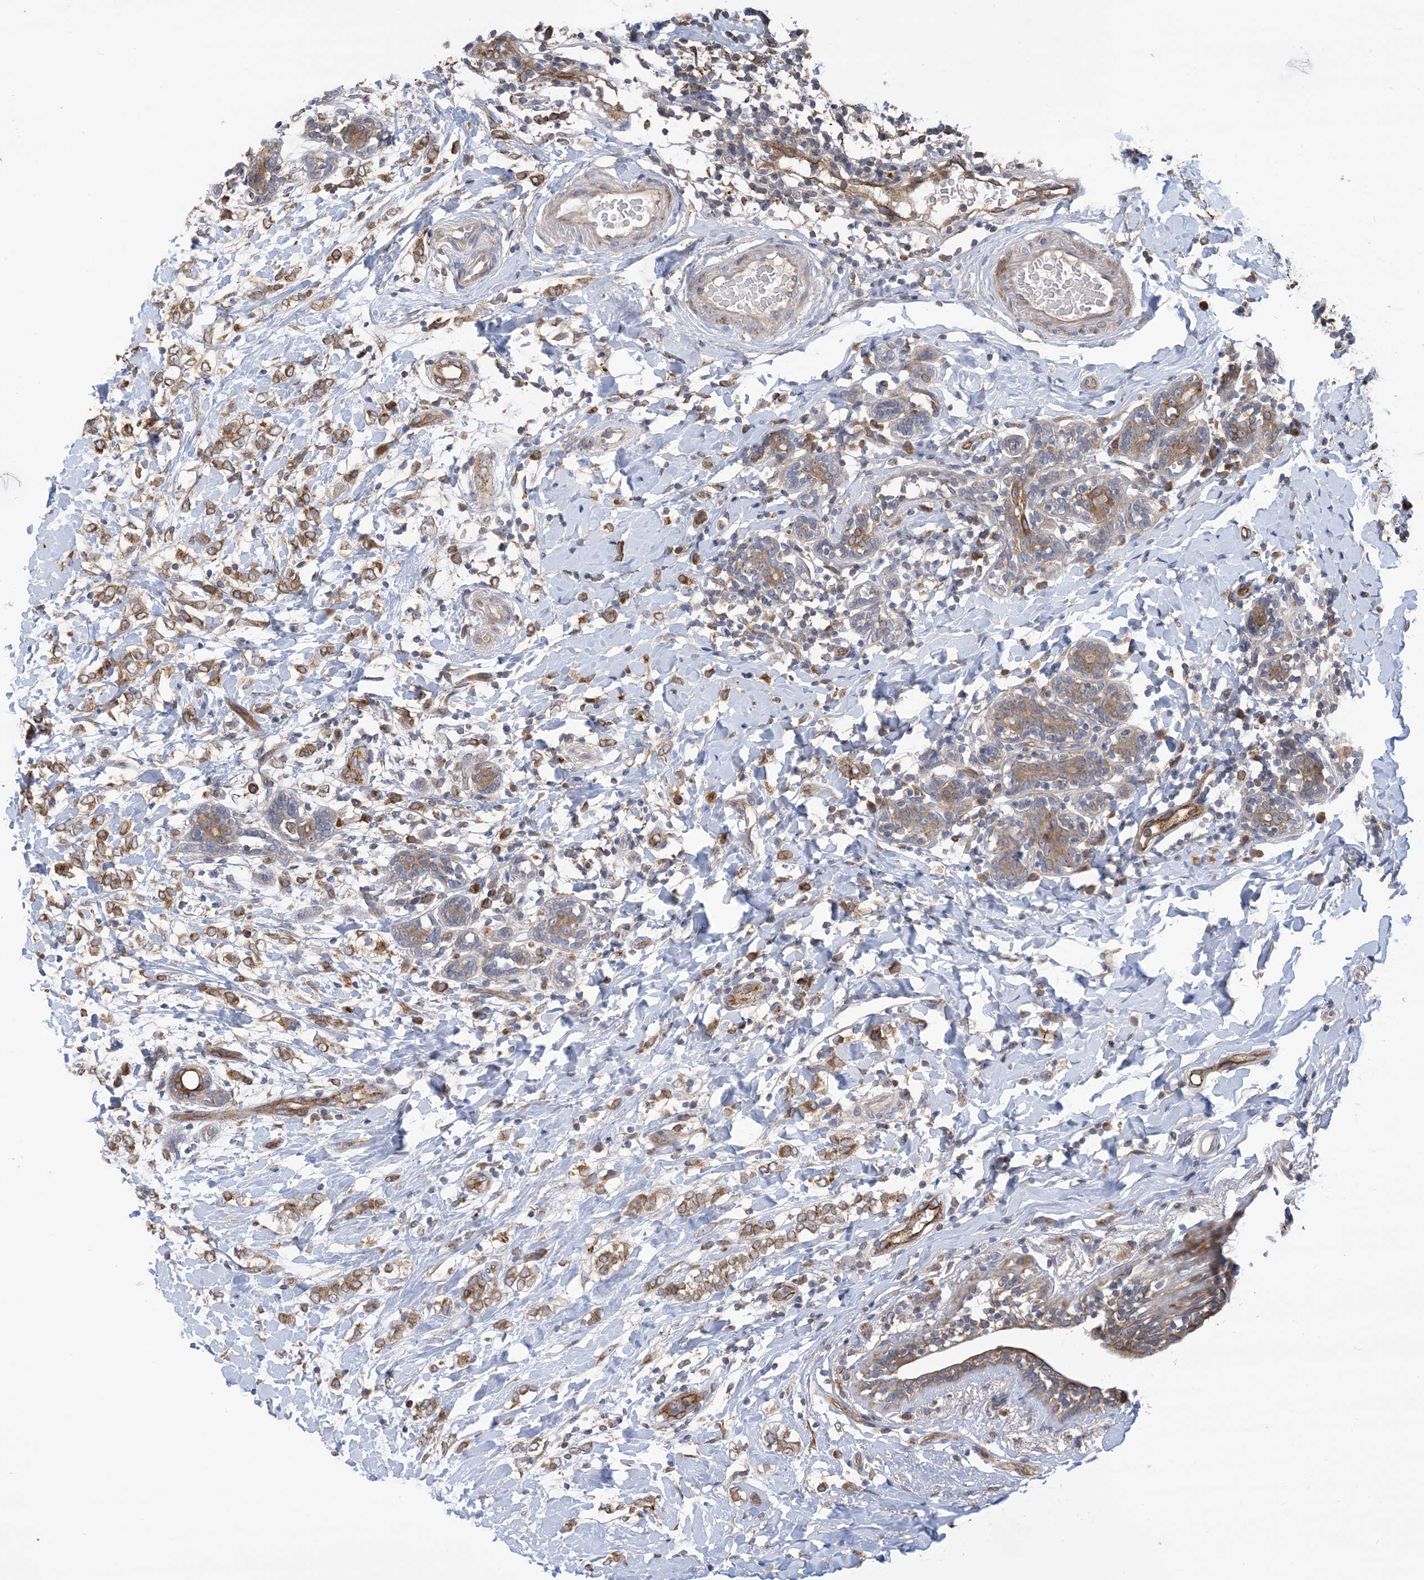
{"staining": {"intensity": "moderate", "quantity": ">75%", "location": "cytoplasmic/membranous"}, "tissue": "breast cancer", "cell_type": "Tumor cells", "image_type": "cancer", "snomed": [{"axis": "morphology", "description": "Normal tissue, NOS"}, {"axis": "morphology", "description": "Lobular carcinoma"}, {"axis": "topography", "description": "Breast"}], "caption": "Tumor cells demonstrate moderate cytoplasmic/membranous positivity in about >75% of cells in breast lobular carcinoma.", "gene": "CLEC16A", "patient": {"sex": "female", "age": 47}}